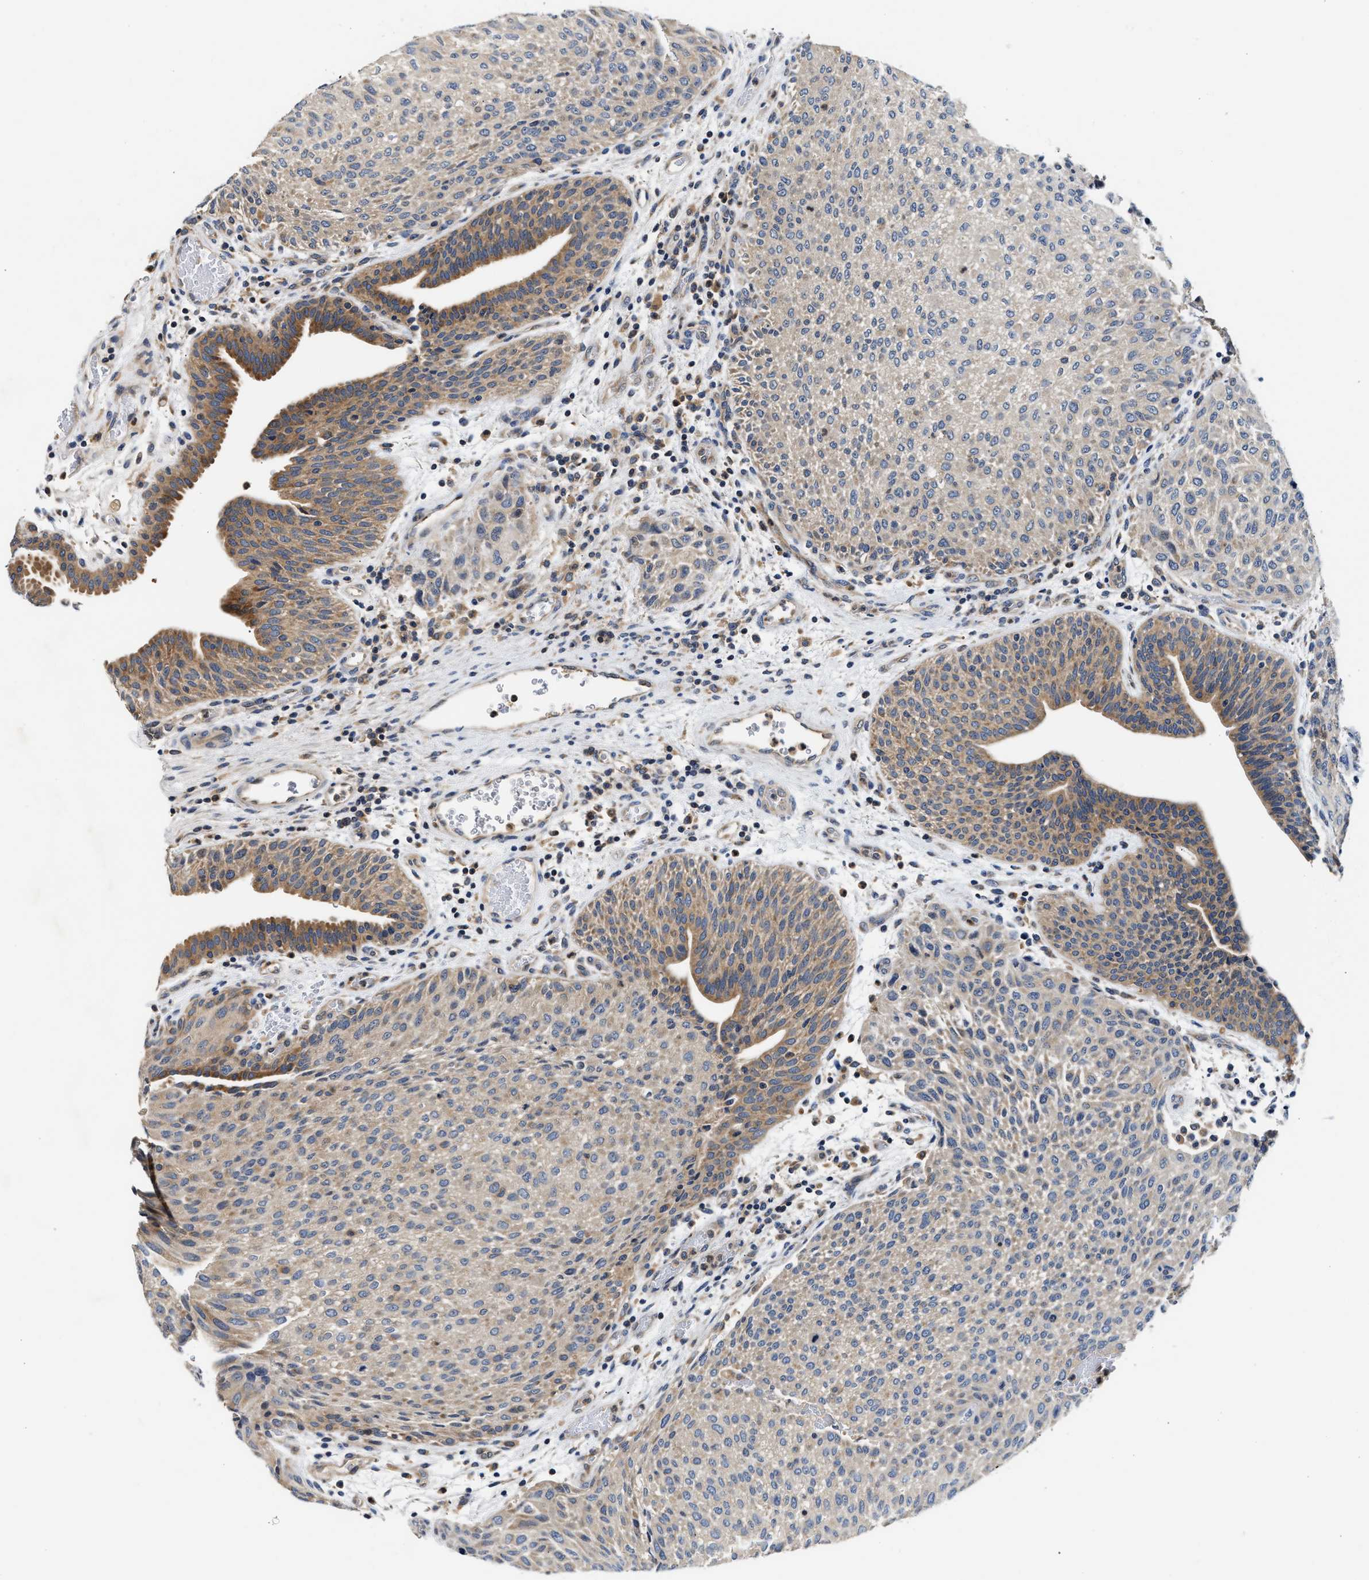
{"staining": {"intensity": "moderate", "quantity": "<25%", "location": "cytoplasmic/membranous"}, "tissue": "urothelial cancer", "cell_type": "Tumor cells", "image_type": "cancer", "snomed": [{"axis": "morphology", "description": "Urothelial carcinoma, Low grade"}, {"axis": "morphology", "description": "Urothelial carcinoma, High grade"}, {"axis": "topography", "description": "Urinary bladder"}], "caption": "Immunohistochemistry histopathology image of human urothelial cancer stained for a protein (brown), which demonstrates low levels of moderate cytoplasmic/membranous positivity in about <25% of tumor cells.", "gene": "FAM185A", "patient": {"sex": "male", "age": 35}}